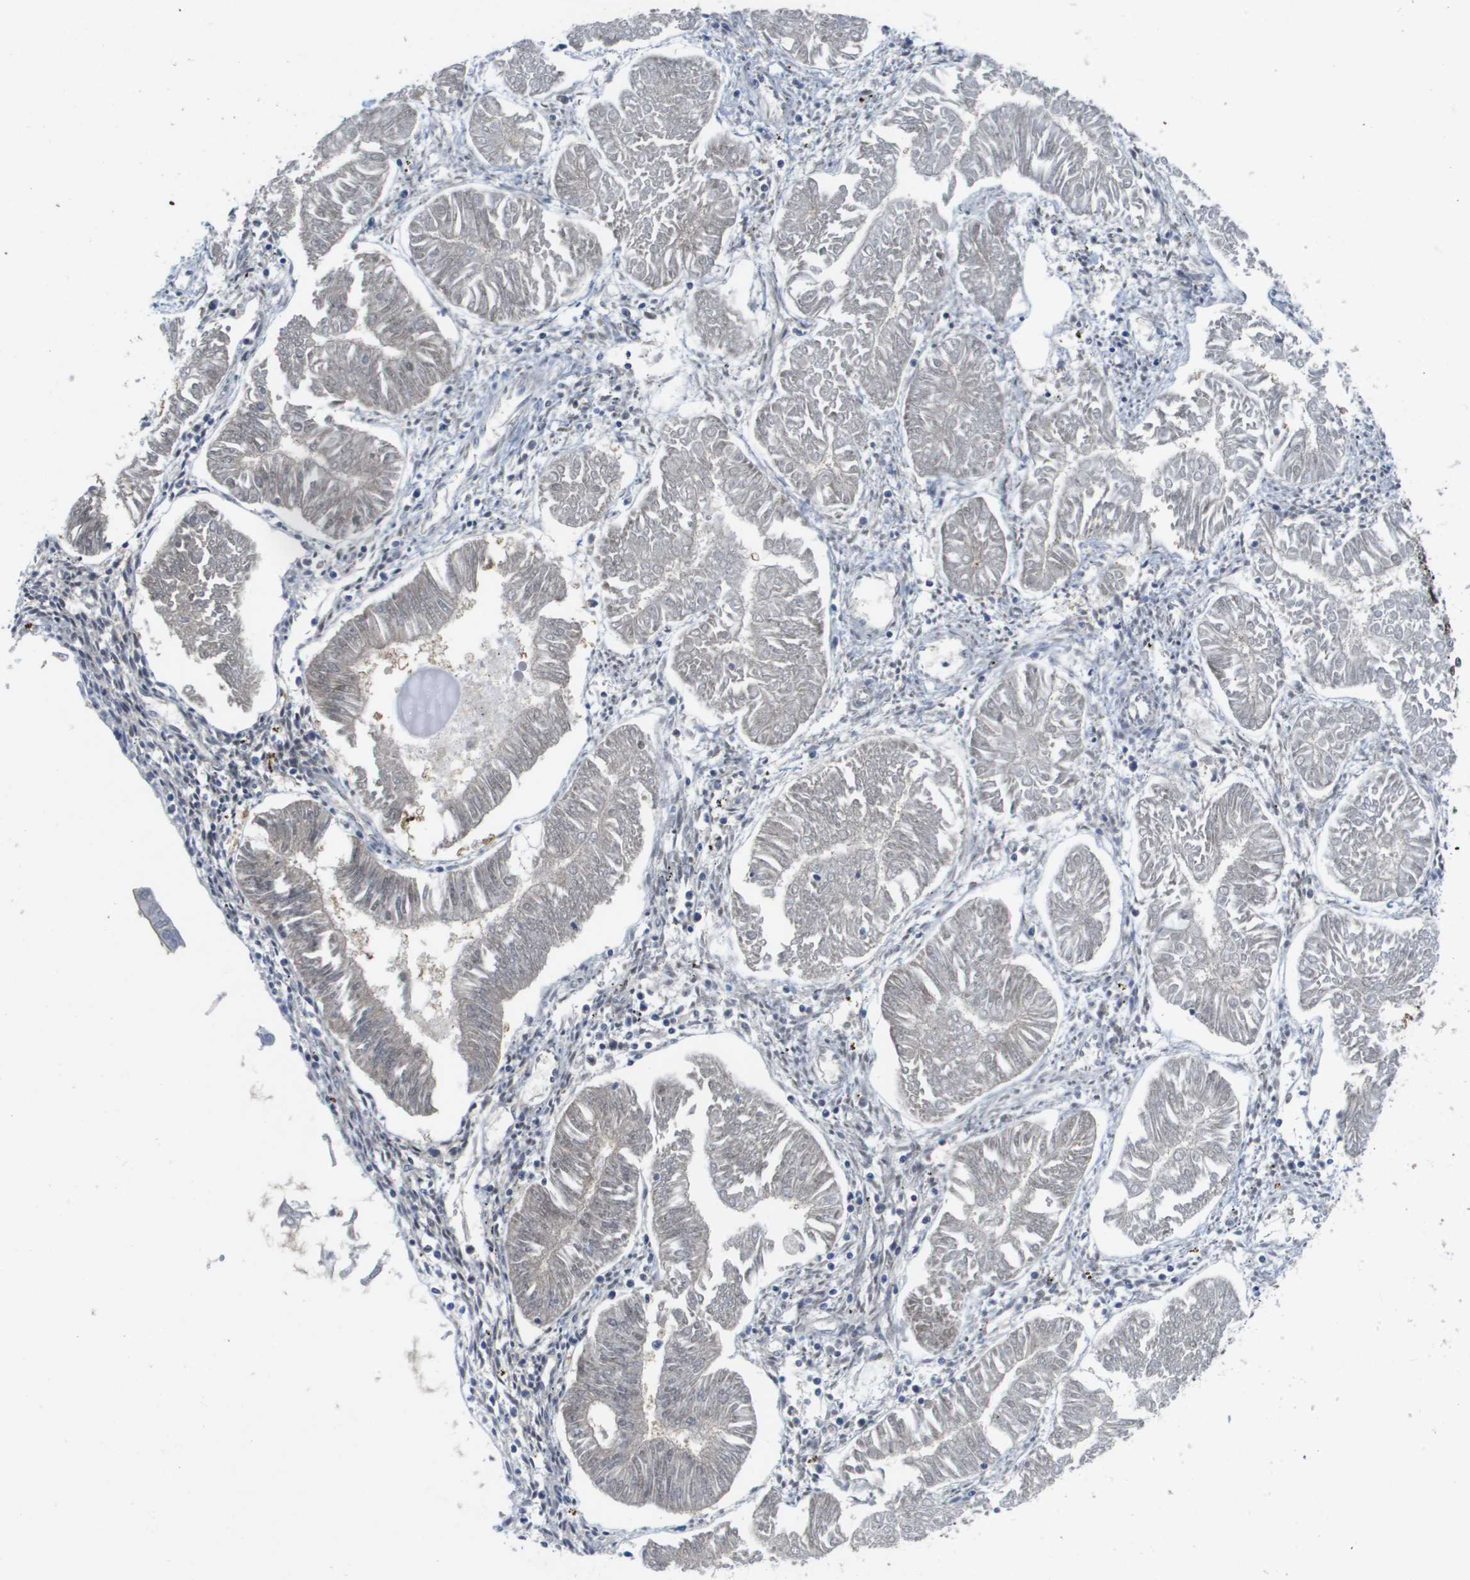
{"staining": {"intensity": "negative", "quantity": "none", "location": "none"}, "tissue": "endometrial cancer", "cell_type": "Tumor cells", "image_type": "cancer", "snomed": [{"axis": "morphology", "description": "Adenocarcinoma, NOS"}, {"axis": "topography", "description": "Endometrium"}], "caption": "High power microscopy micrograph of an IHC histopathology image of endometrial cancer, revealing no significant expression in tumor cells. (Immunohistochemistry, brightfield microscopy, high magnification).", "gene": "FKBP4", "patient": {"sex": "female", "age": 53}}